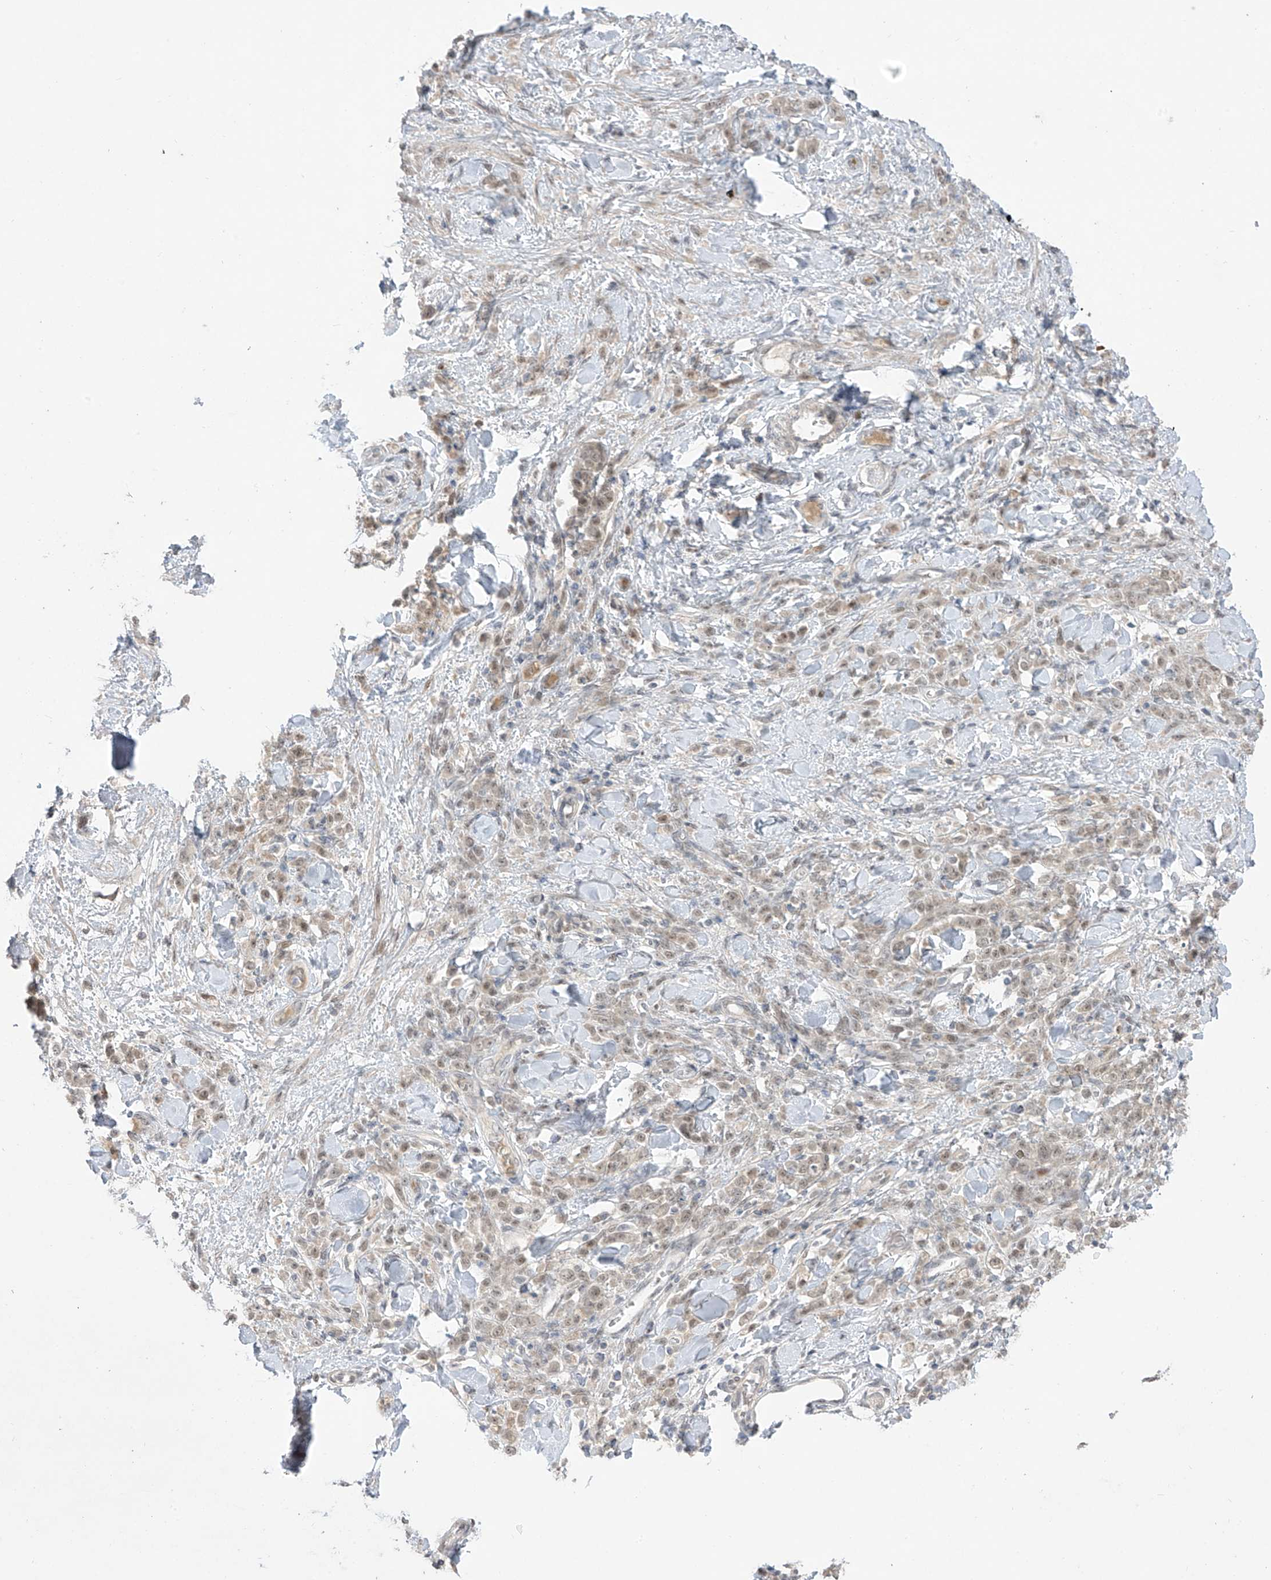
{"staining": {"intensity": "weak", "quantity": ">75%", "location": "nuclear"}, "tissue": "stomach cancer", "cell_type": "Tumor cells", "image_type": "cancer", "snomed": [{"axis": "morphology", "description": "Normal tissue, NOS"}, {"axis": "morphology", "description": "Adenocarcinoma, NOS"}, {"axis": "topography", "description": "Stomach"}], "caption": "Protein analysis of stomach cancer (adenocarcinoma) tissue displays weak nuclear staining in about >75% of tumor cells.", "gene": "OGT", "patient": {"sex": "male", "age": 82}}